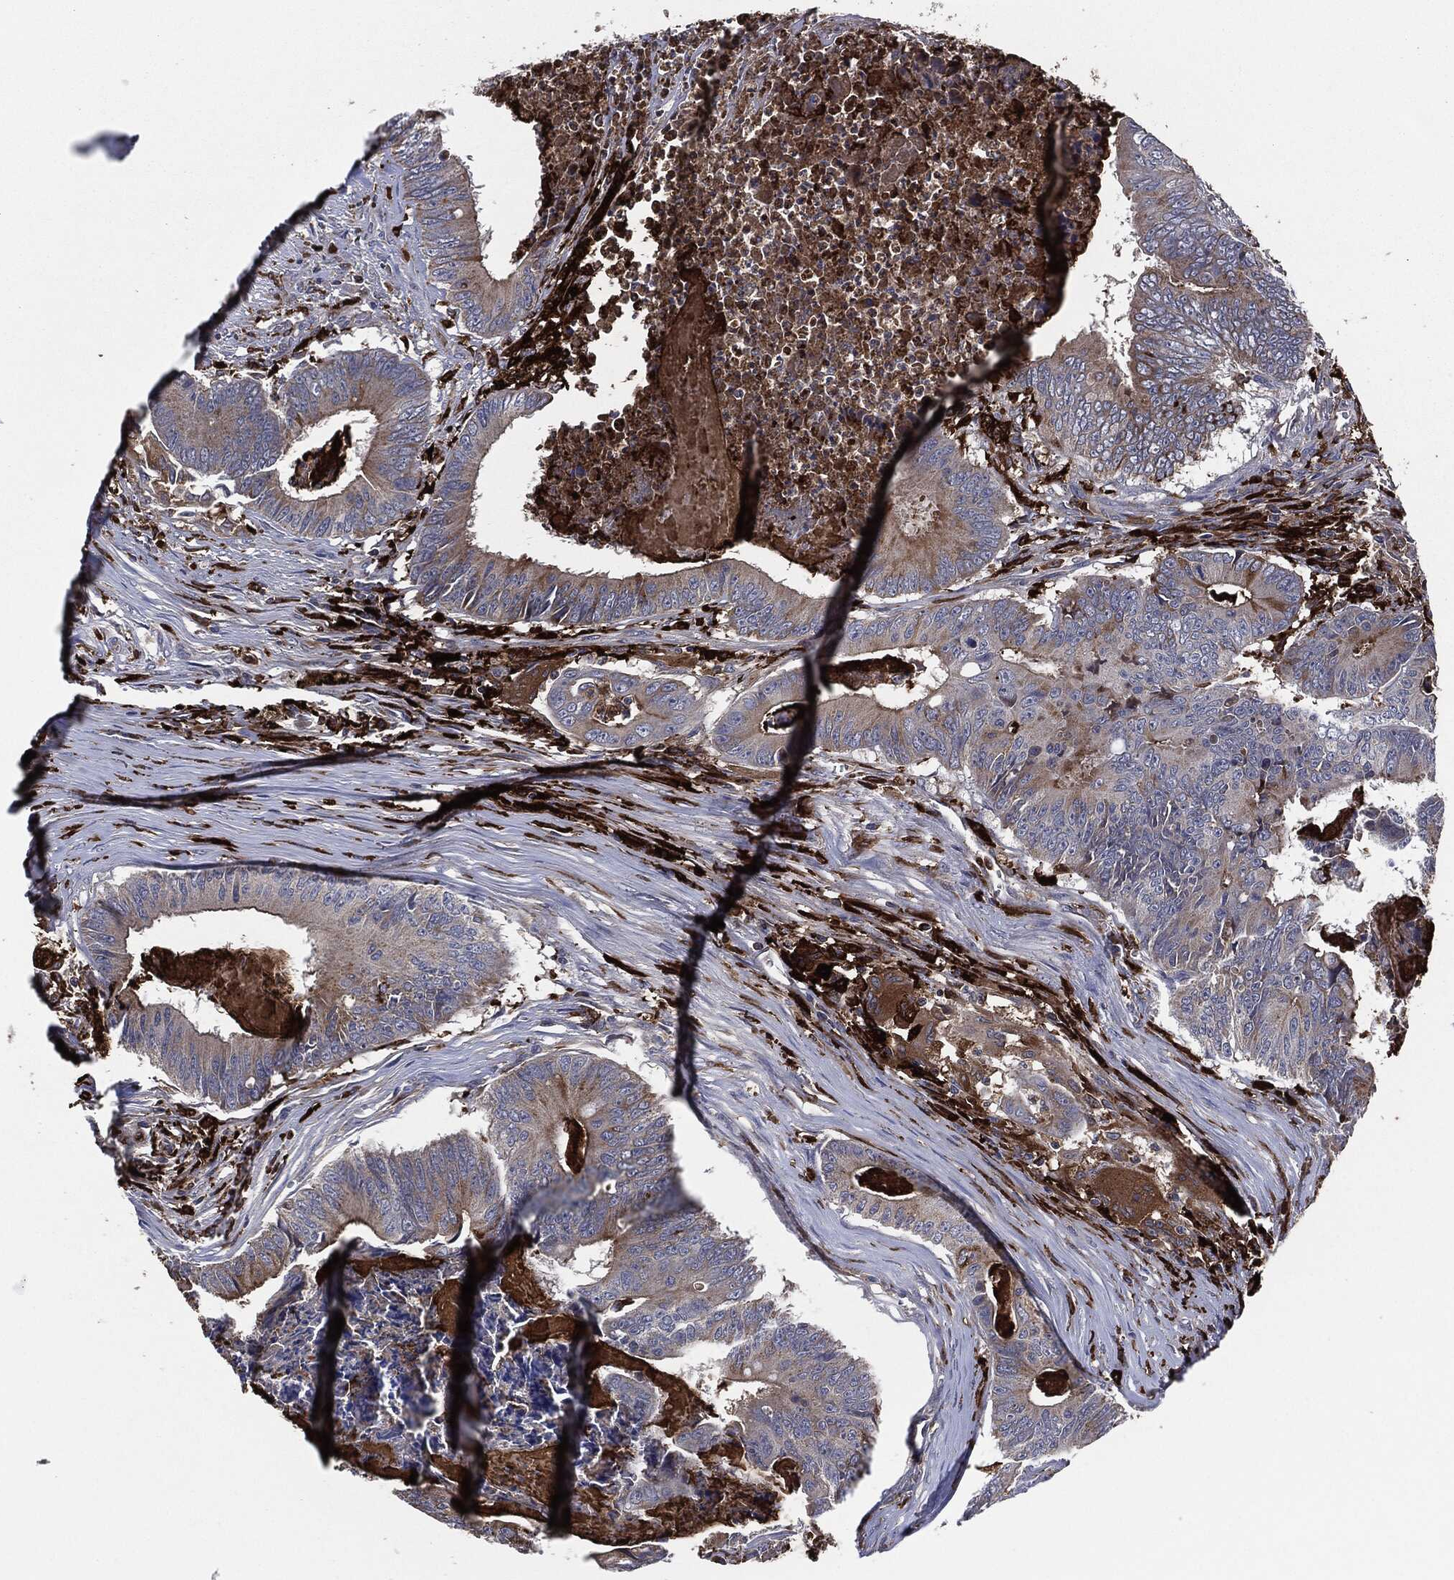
{"staining": {"intensity": "weak", "quantity": "25%-75%", "location": "cytoplasmic/membranous"}, "tissue": "colorectal cancer", "cell_type": "Tumor cells", "image_type": "cancer", "snomed": [{"axis": "morphology", "description": "Adenocarcinoma, NOS"}, {"axis": "topography", "description": "Colon"}], "caption": "Colorectal cancer (adenocarcinoma) stained with IHC shows weak cytoplasmic/membranous expression in about 25%-75% of tumor cells.", "gene": "TMEM11", "patient": {"sex": "male", "age": 84}}